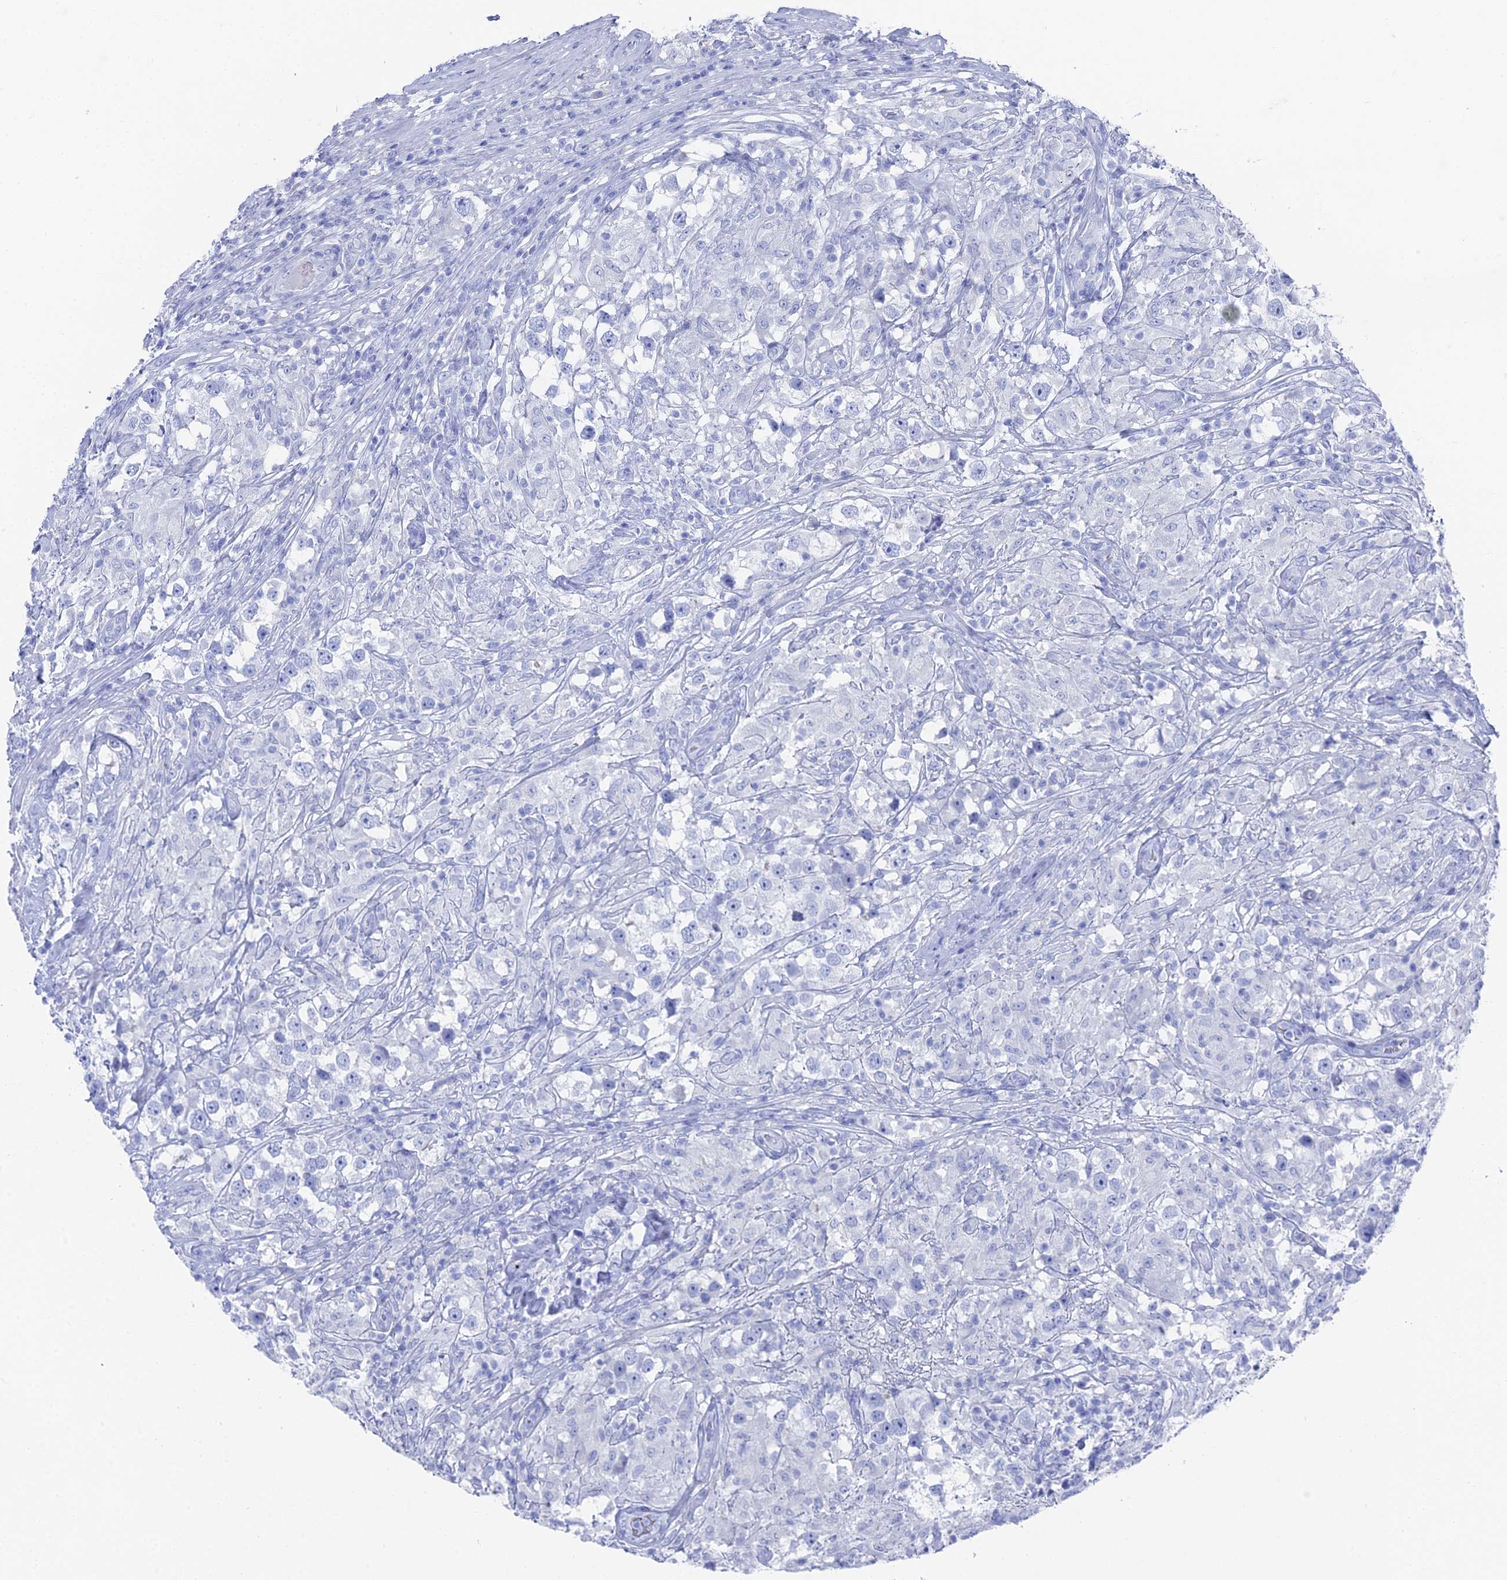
{"staining": {"intensity": "negative", "quantity": "none", "location": "none"}, "tissue": "testis cancer", "cell_type": "Tumor cells", "image_type": "cancer", "snomed": [{"axis": "morphology", "description": "Seminoma, NOS"}, {"axis": "topography", "description": "Testis"}], "caption": "Immunohistochemistry (IHC) of human testis cancer demonstrates no expression in tumor cells.", "gene": "ENPP3", "patient": {"sex": "male", "age": 46}}